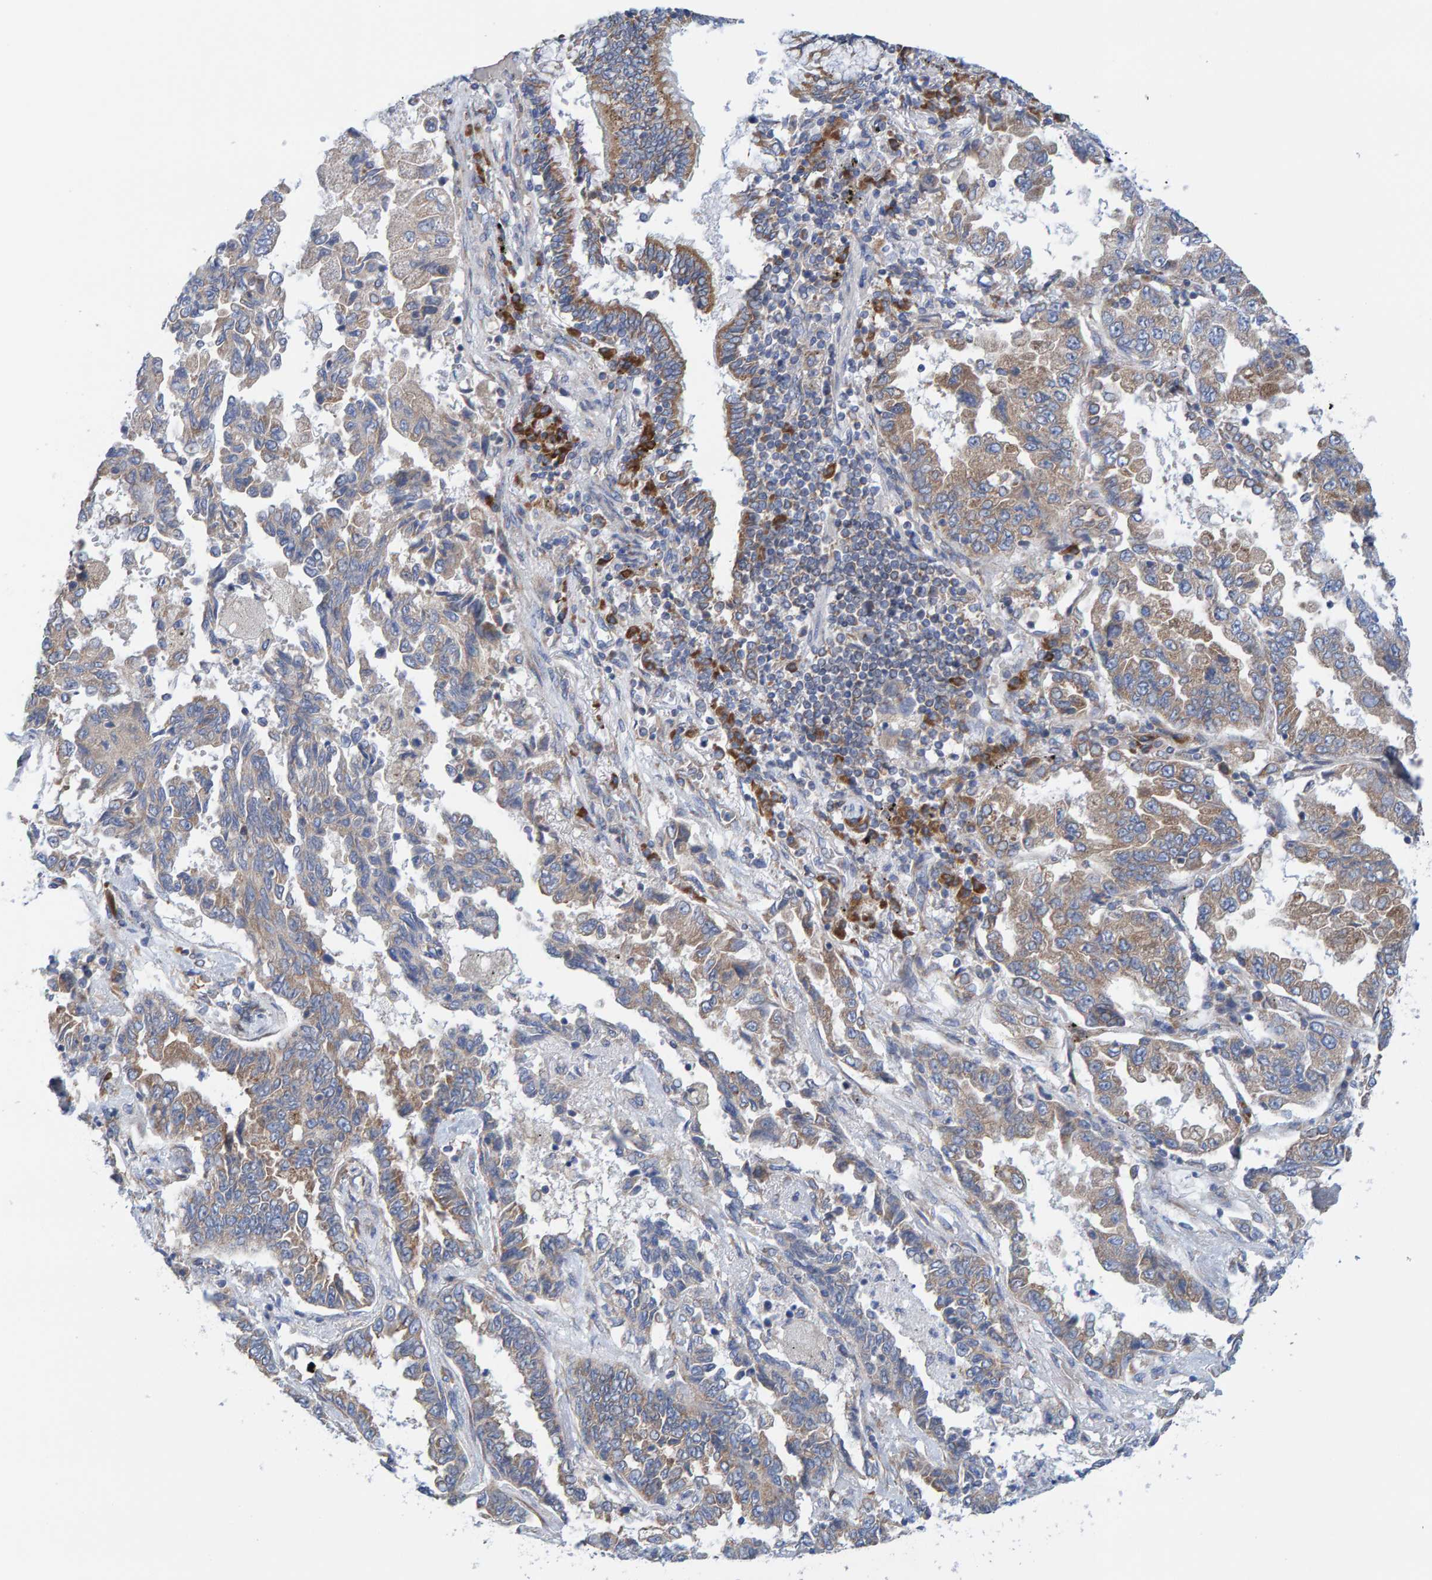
{"staining": {"intensity": "weak", "quantity": ">75%", "location": "cytoplasmic/membranous"}, "tissue": "lung cancer", "cell_type": "Tumor cells", "image_type": "cancer", "snomed": [{"axis": "morphology", "description": "Adenocarcinoma, NOS"}, {"axis": "topography", "description": "Lung"}], "caption": "This histopathology image shows adenocarcinoma (lung) stained with IHC to label a protein in brown. The cytoplasmic/membranous of tumor cells show weak positivity for the protein. Nuclei are counter-stained blue.", "gene": "CDK5RAP3", "patient": {"sex": "female", "age": 51}}